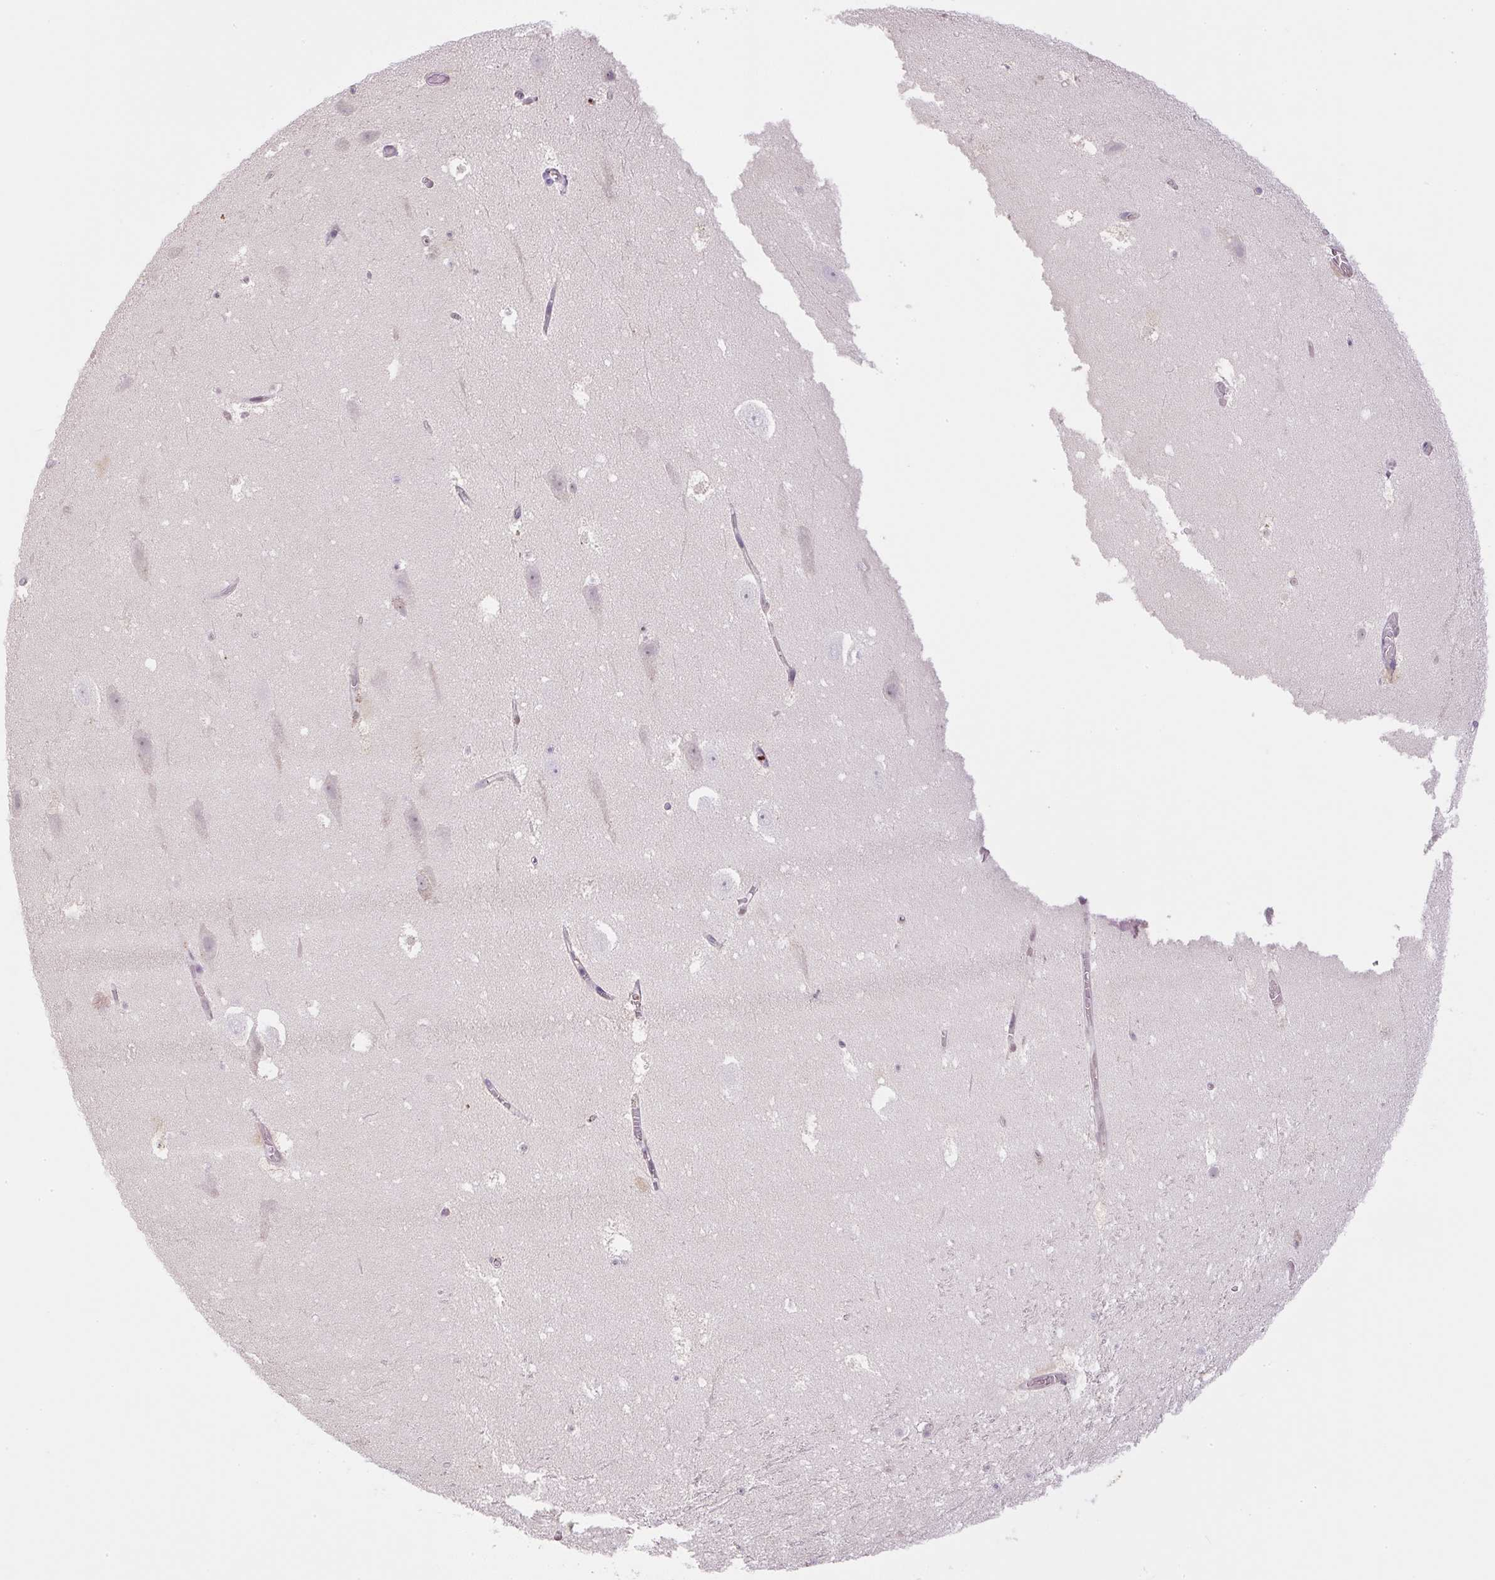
{"staining": {"intensity": "negative", "quantity": "none", "location": "none"}, "tissue": "hippocampus", "cell_type": "Glial cells", "image_type": "normal", "snomed": [{"axis": "morphology", "description": "Normal tissue, NOS"}, {"axis": "topography", "description": "Hippocampus"}], "caption": "A micrograph of hippocampus stained for a protein reveals no brown staining in glial cells. (Stains: DAB immunohistochemistry with hematoxylin counter stain, Microscopy: brightfield microscopy at high magnification).", "gene": "SGF29", "patient": {"sex": "female", "age": 42}}